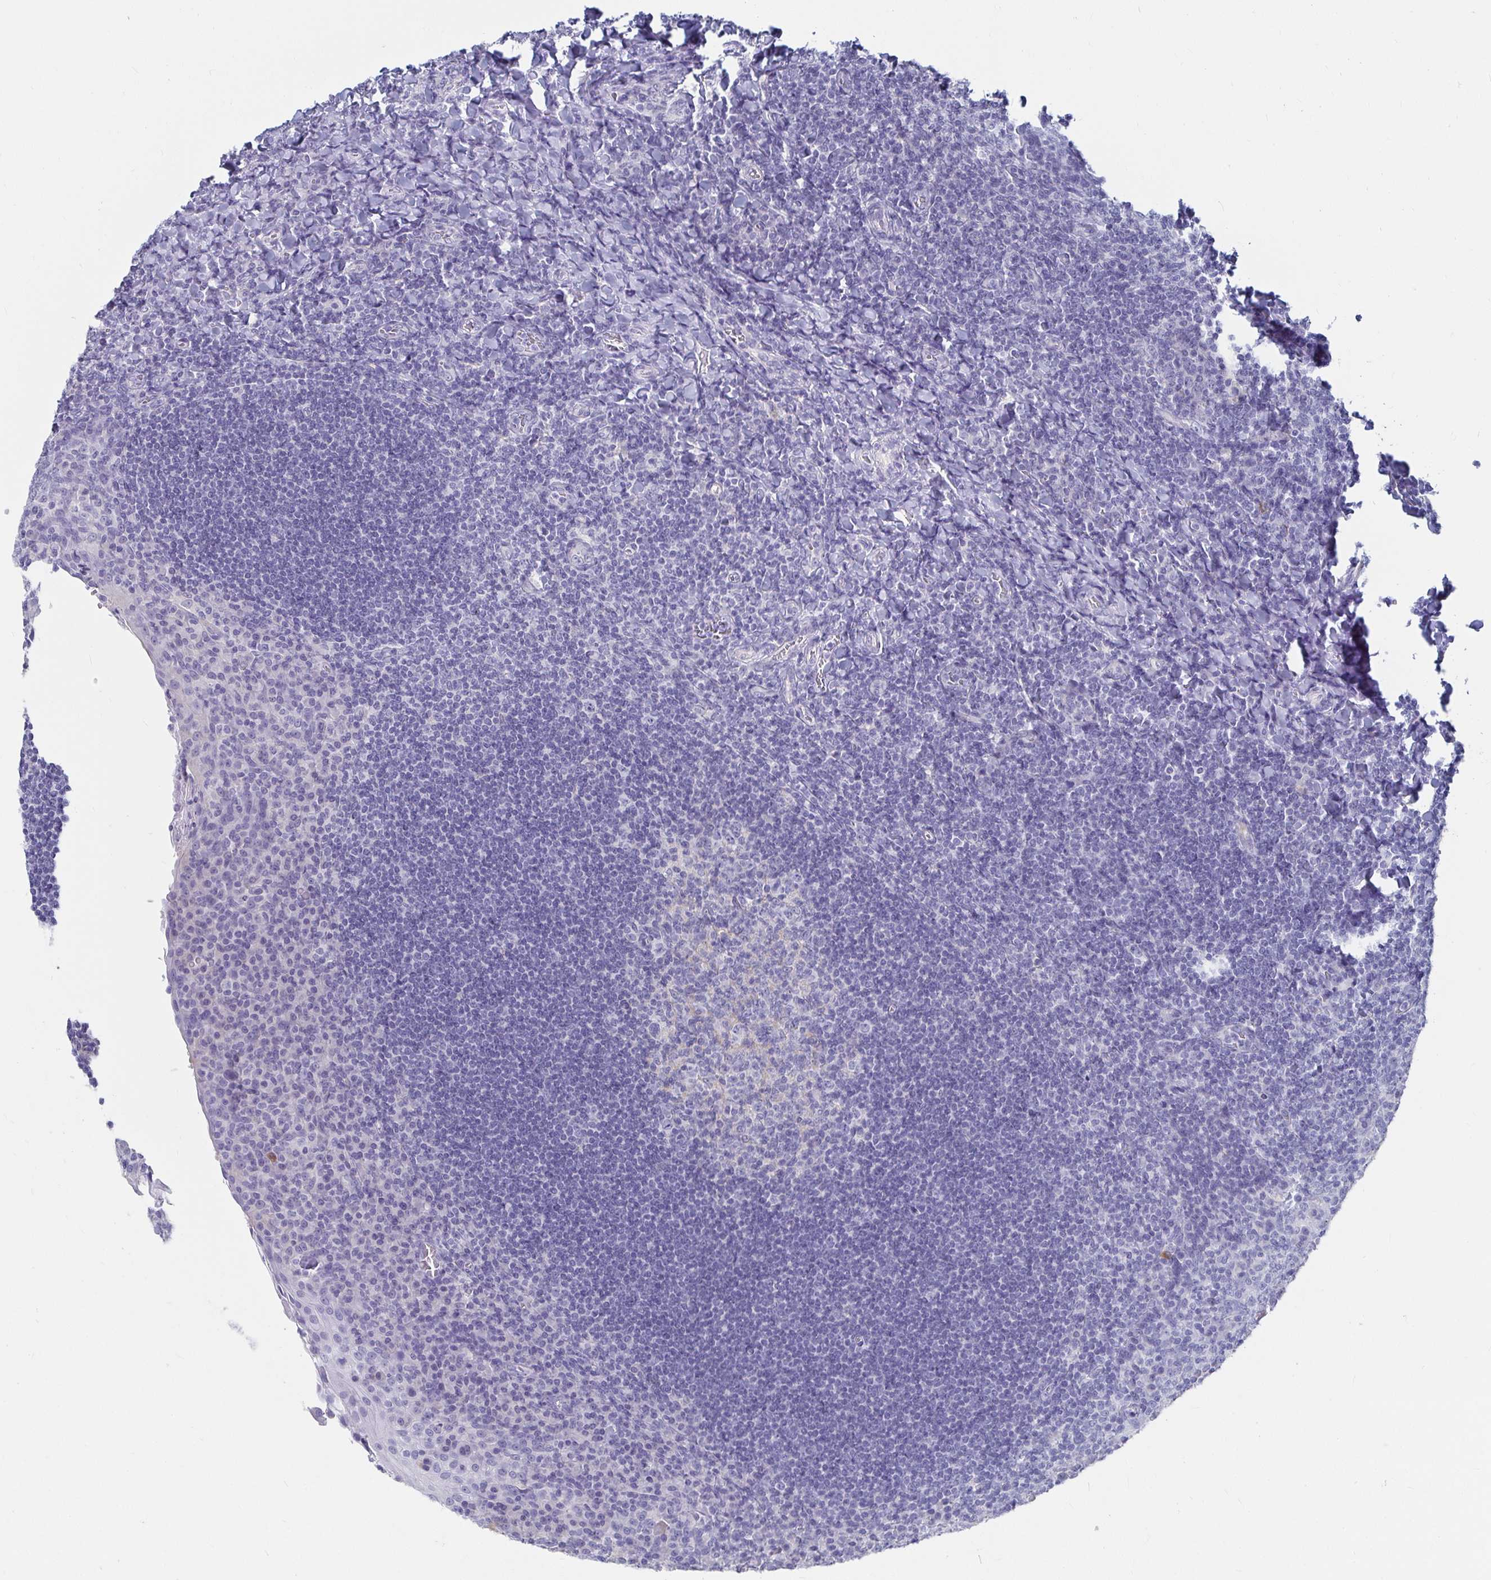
{"staining": {"intensity": "negative", "quantity": "none", "location": "none"}, "tissue": "tonsil", "cell_type": "Germinal center cells", "image_type": "normal", "snomed": [{"axis": "morphology", "description": "Normal tissue, NOS"}, {"axis": "topography", "description": "Tonsil"}], "caption": "IHC histopathology image of unremarkable human tonsil stained for a protein (brown), which exhibits no staining in germinal center cells.", "gene": "CA9", "patient": {"sex": "male", "age": 17}}